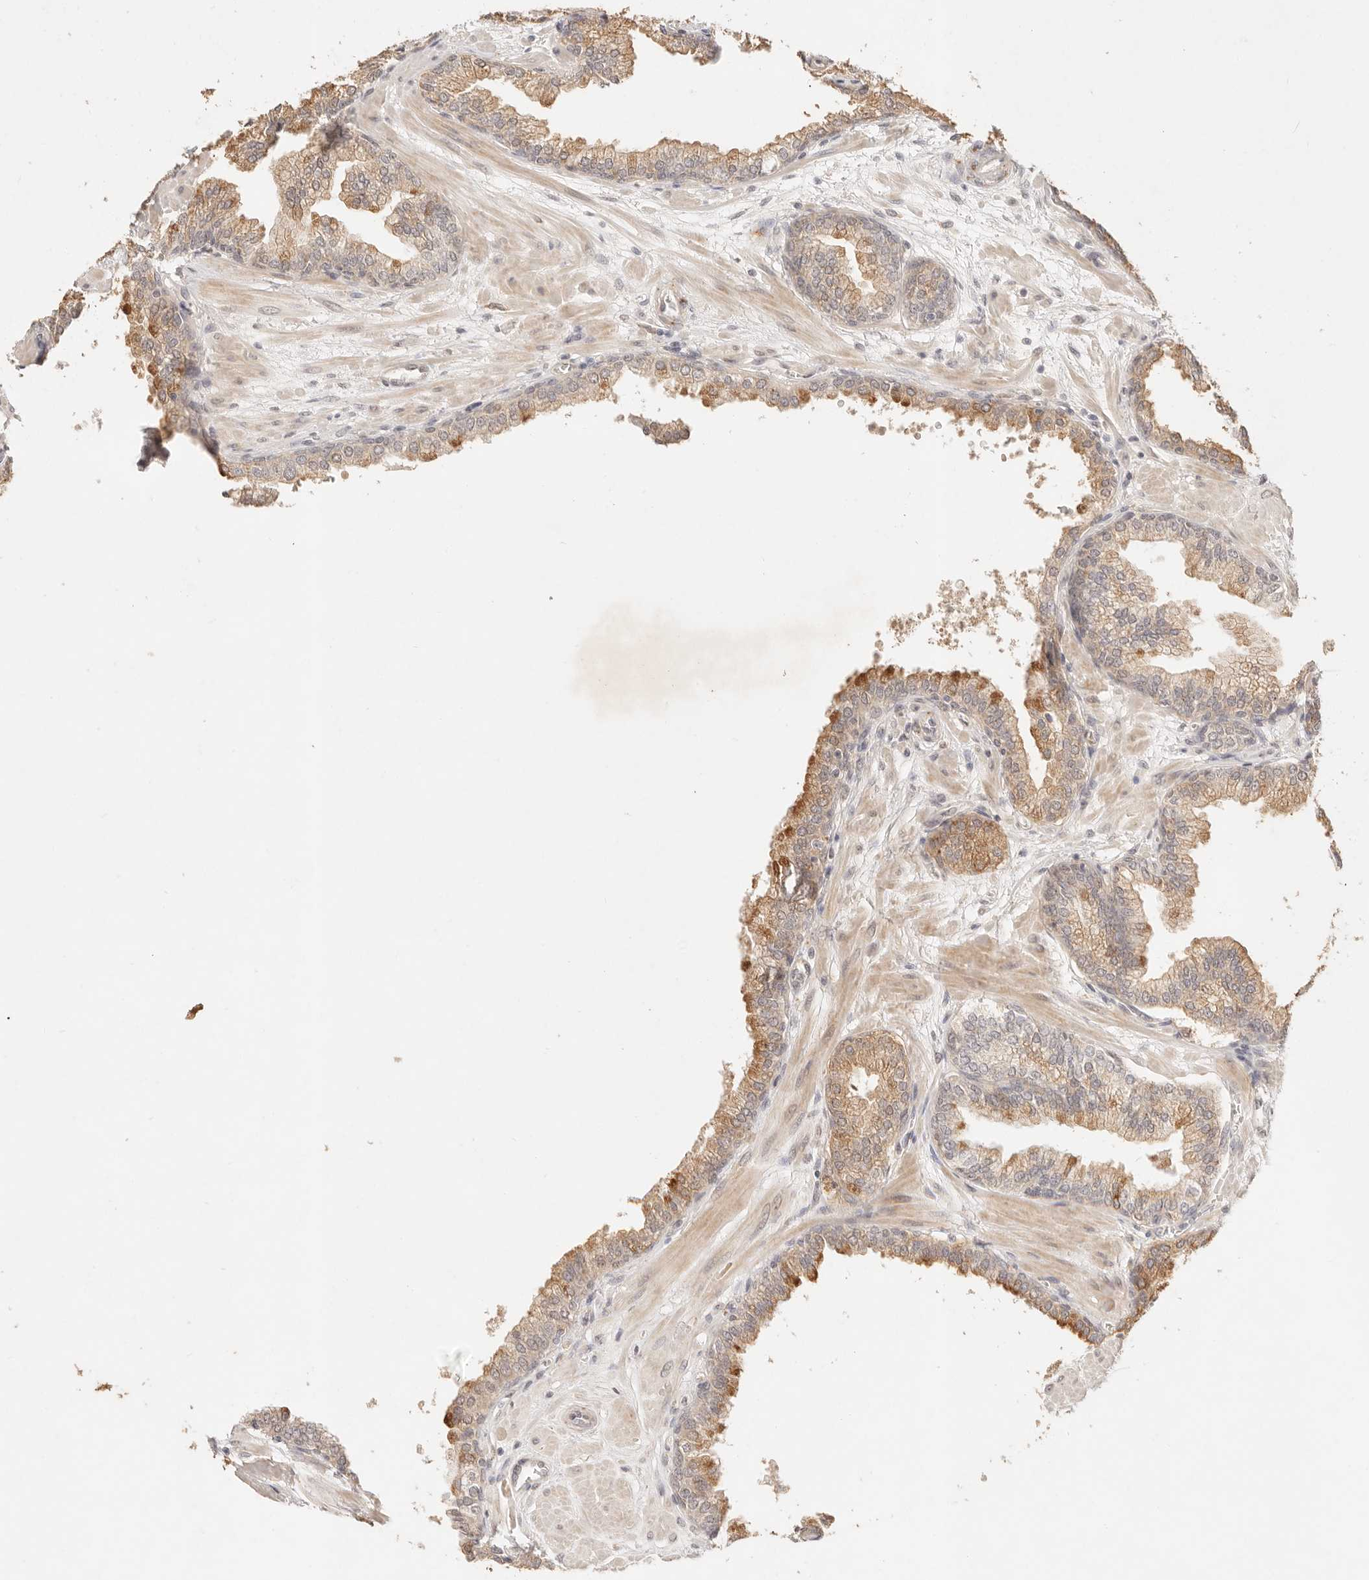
{"staining": {"intensity": "moderate", "quantity": "25%-75%", "location": "cytoplasmic/membranous"}, "tissue": "prostate", "cell_type": "Glandular cells", "image_type": "normal", "snomed": [{"axis": "morphology", "description": "Normal tissue, NOS"}, {"axis": "morphology", "description": "Urothelial carcinoma, Low grade"}, {"axis": "topography", "description": "Urinary bladder"}, {"axis": "topography", "description": "Prostate"}], "caption": "An IHC histopathology image of unremarkable tissue is shown. Protein staining in brown highlights moderate cytoplasmic/membranous positivity in prostate within glandular cells. (DAB (3,3'-diaminobenzidine) IHC, brown staining for protein, blue staining for nuclei).", "gene": "GPR156", "patient": {"sex": "male", "age": 60}}